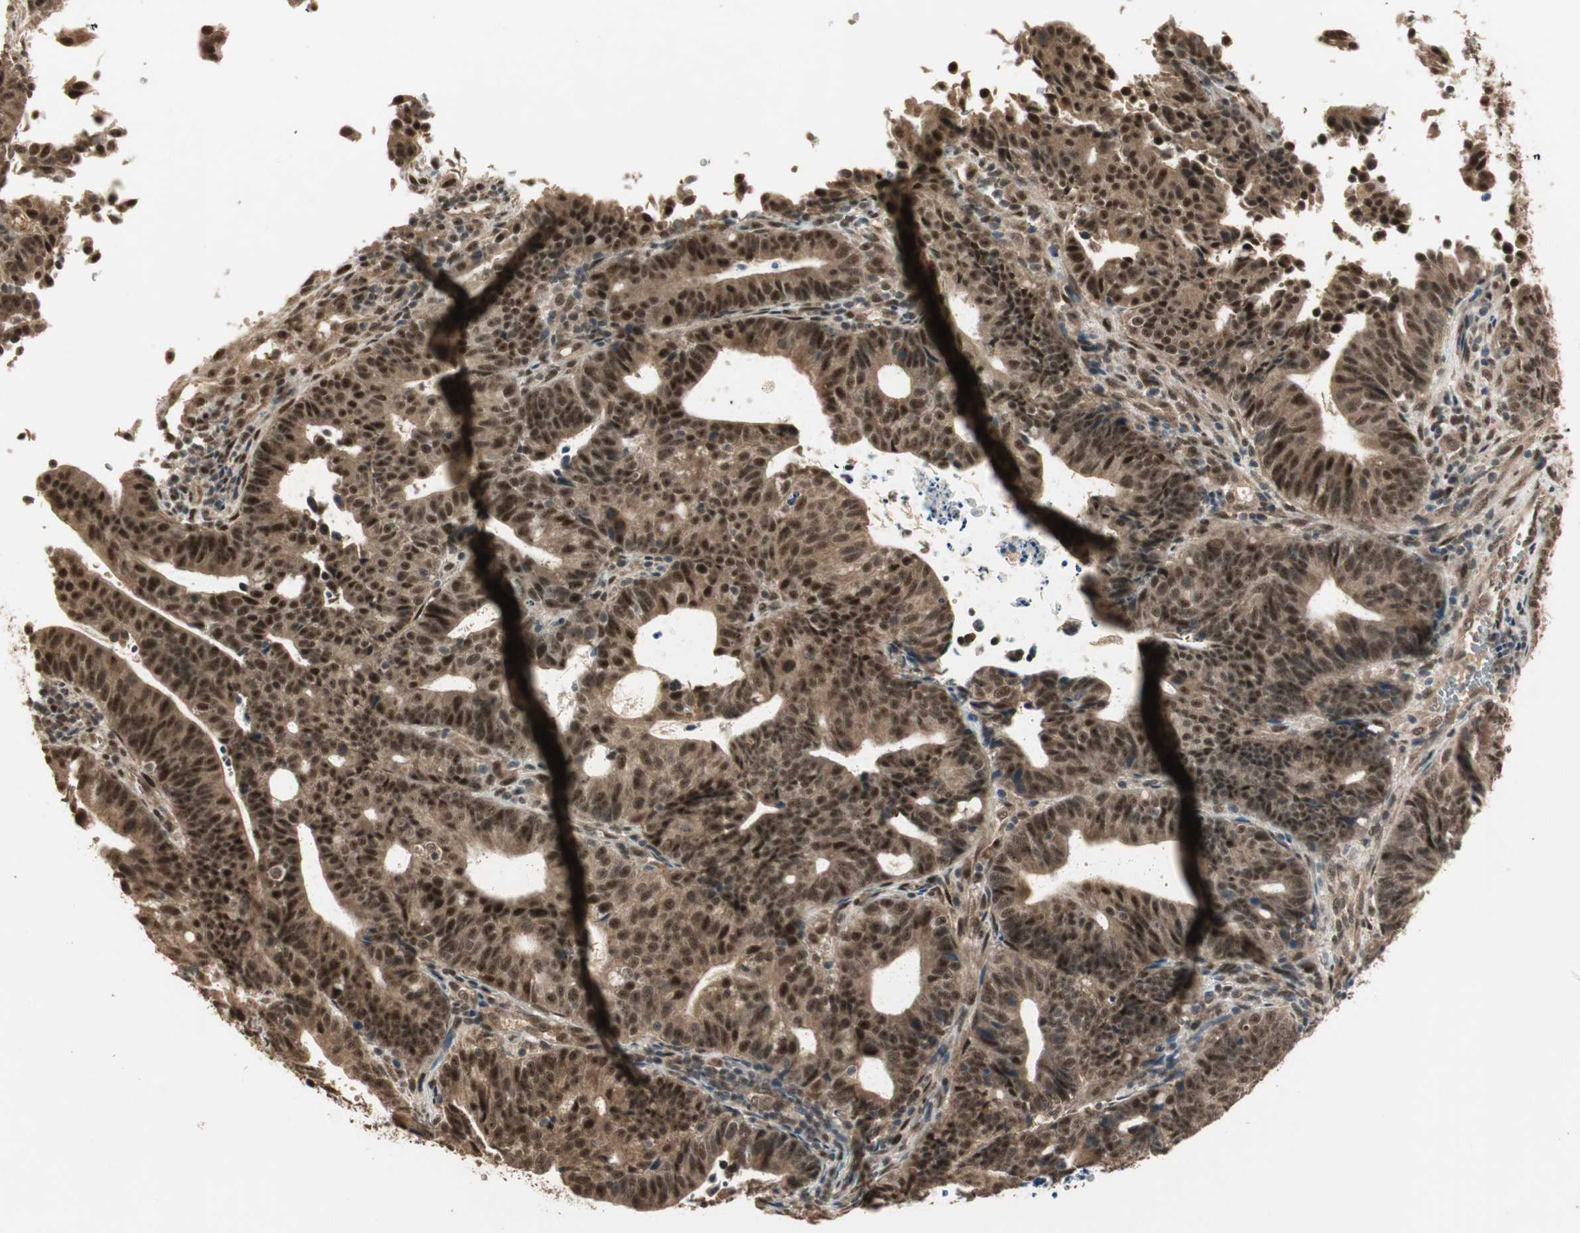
{"staining": {"intensity": "strong", "quantity": ">75%", "location": "cytoplasmic/membranous,nuclear"}, "tissue": "endometrial cancer", "cell_type": "Tumor cells", "image_type": "cancer", "snomed": [{"axis": "morphology", "description": "Adenocarcinoma, NOS"}, {"axis": "topography", "description": "Uterus"}], "caption": "High-magnification brightfield microscopy of endometrial cancer (adenocarcinoma) stained with DAB (3,3'-diaminobenzidine) (brown) and counterstained with hematoxylin (blue). tumor cells exhibit strong cytoplasmic/membranous and nuclear staining is identified in approximately>75% of cells.", "gene": "ZSCAN31", "patient": {"sex": "female", "age": 83}}